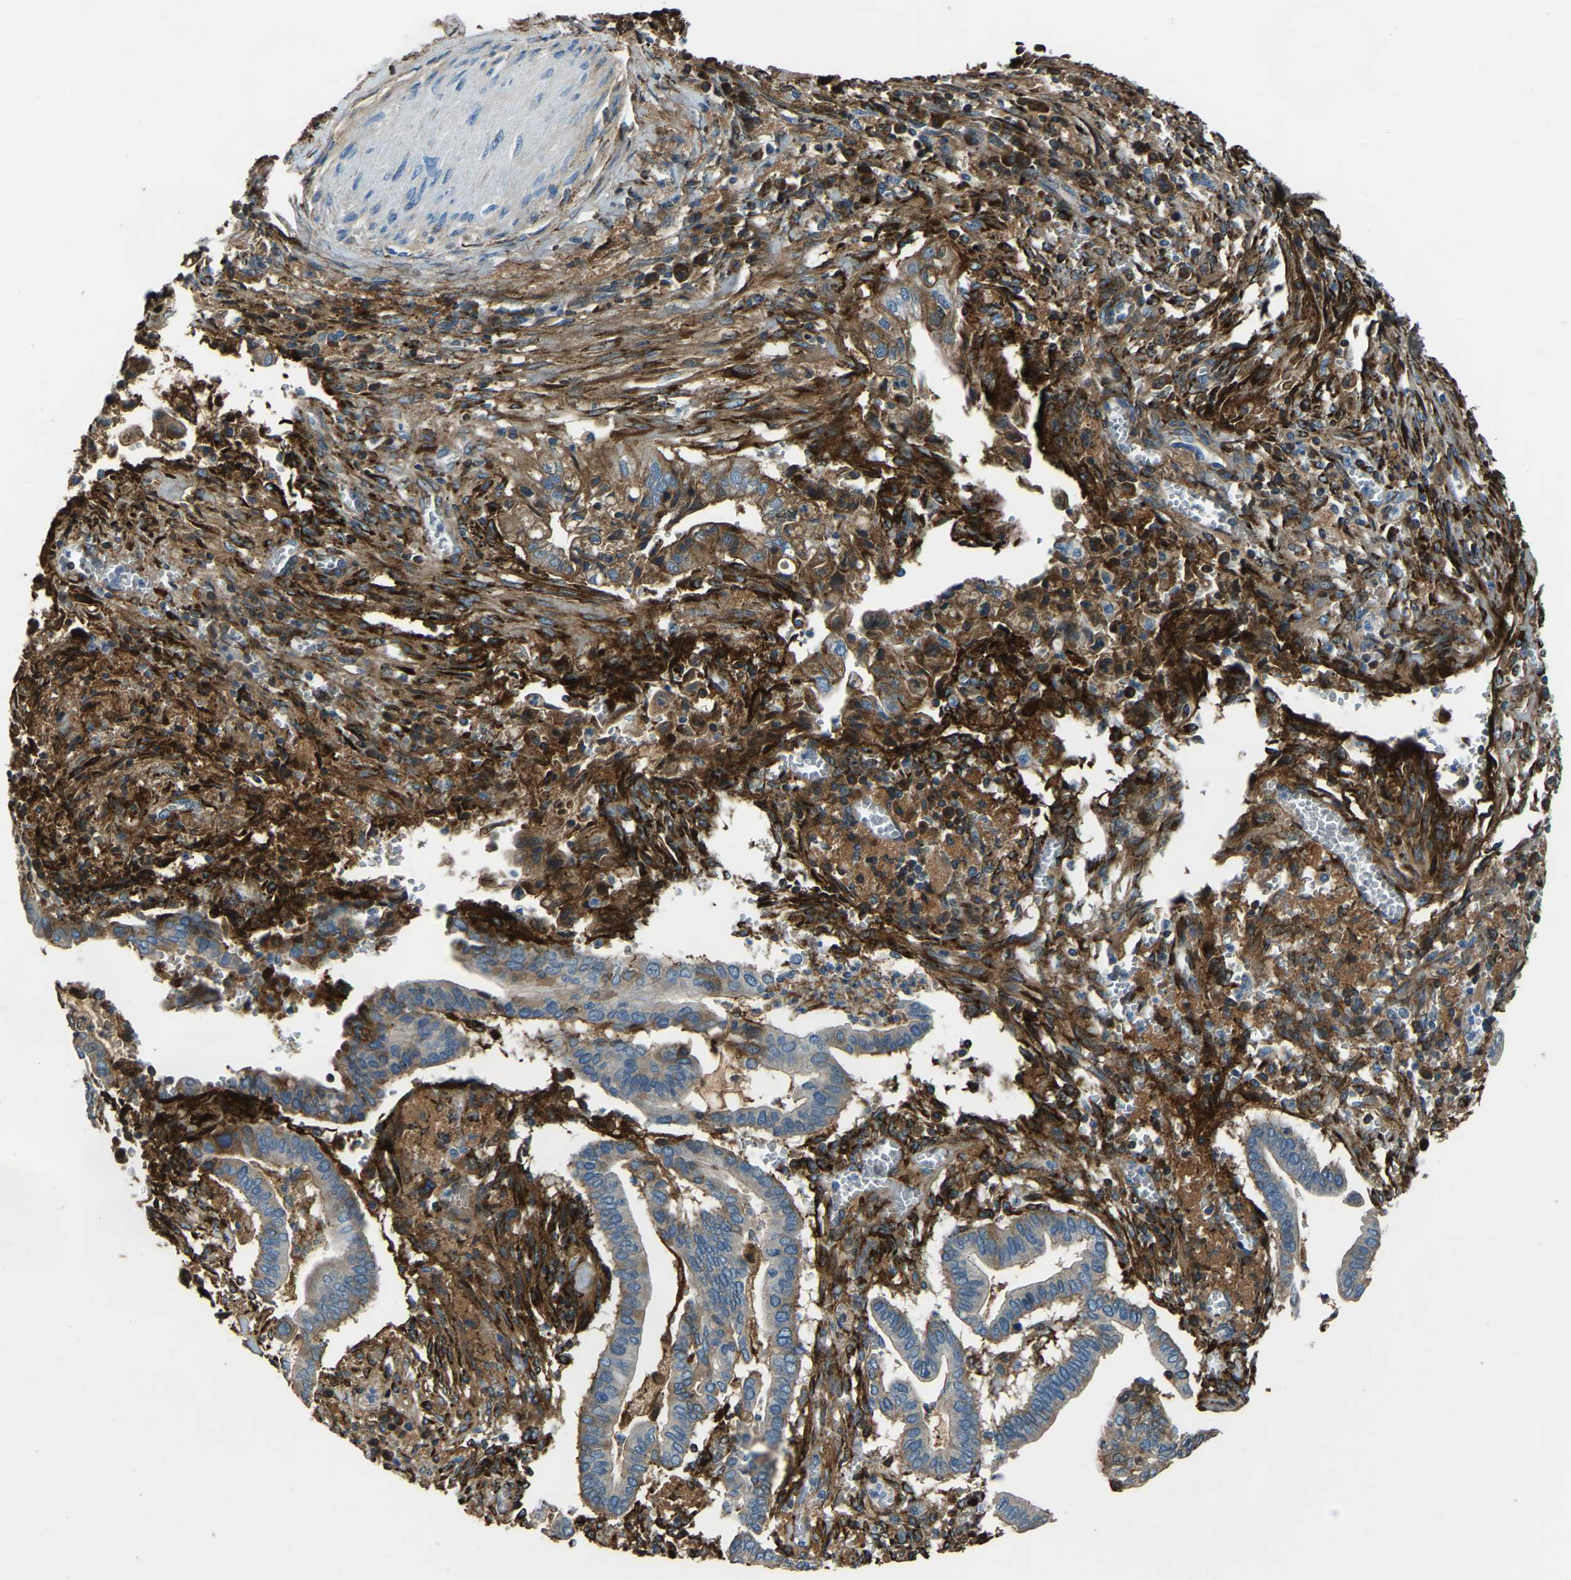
{"staining": {"intensity": "moderate", "quantity": "<25%", "location": "cytoplasmic/membranous"}, "tissue": "cervical cancer", "cell_type": "Tumor cells", "image_type": "cancer", "snomed": [{"axis": "morphology", "description": "Adenocarcinoma, NOS"}, {"axis": "topography", "description": "Cervix"}], "caption": "There is low levels of moderate cytoplasmic/membranous expression in tumor cells of cervical cancer, as demonstrated by immunohistochemical staining (brown color).", "gene": "COL3A1", "patient": {"sex": "female", "age": 44}}